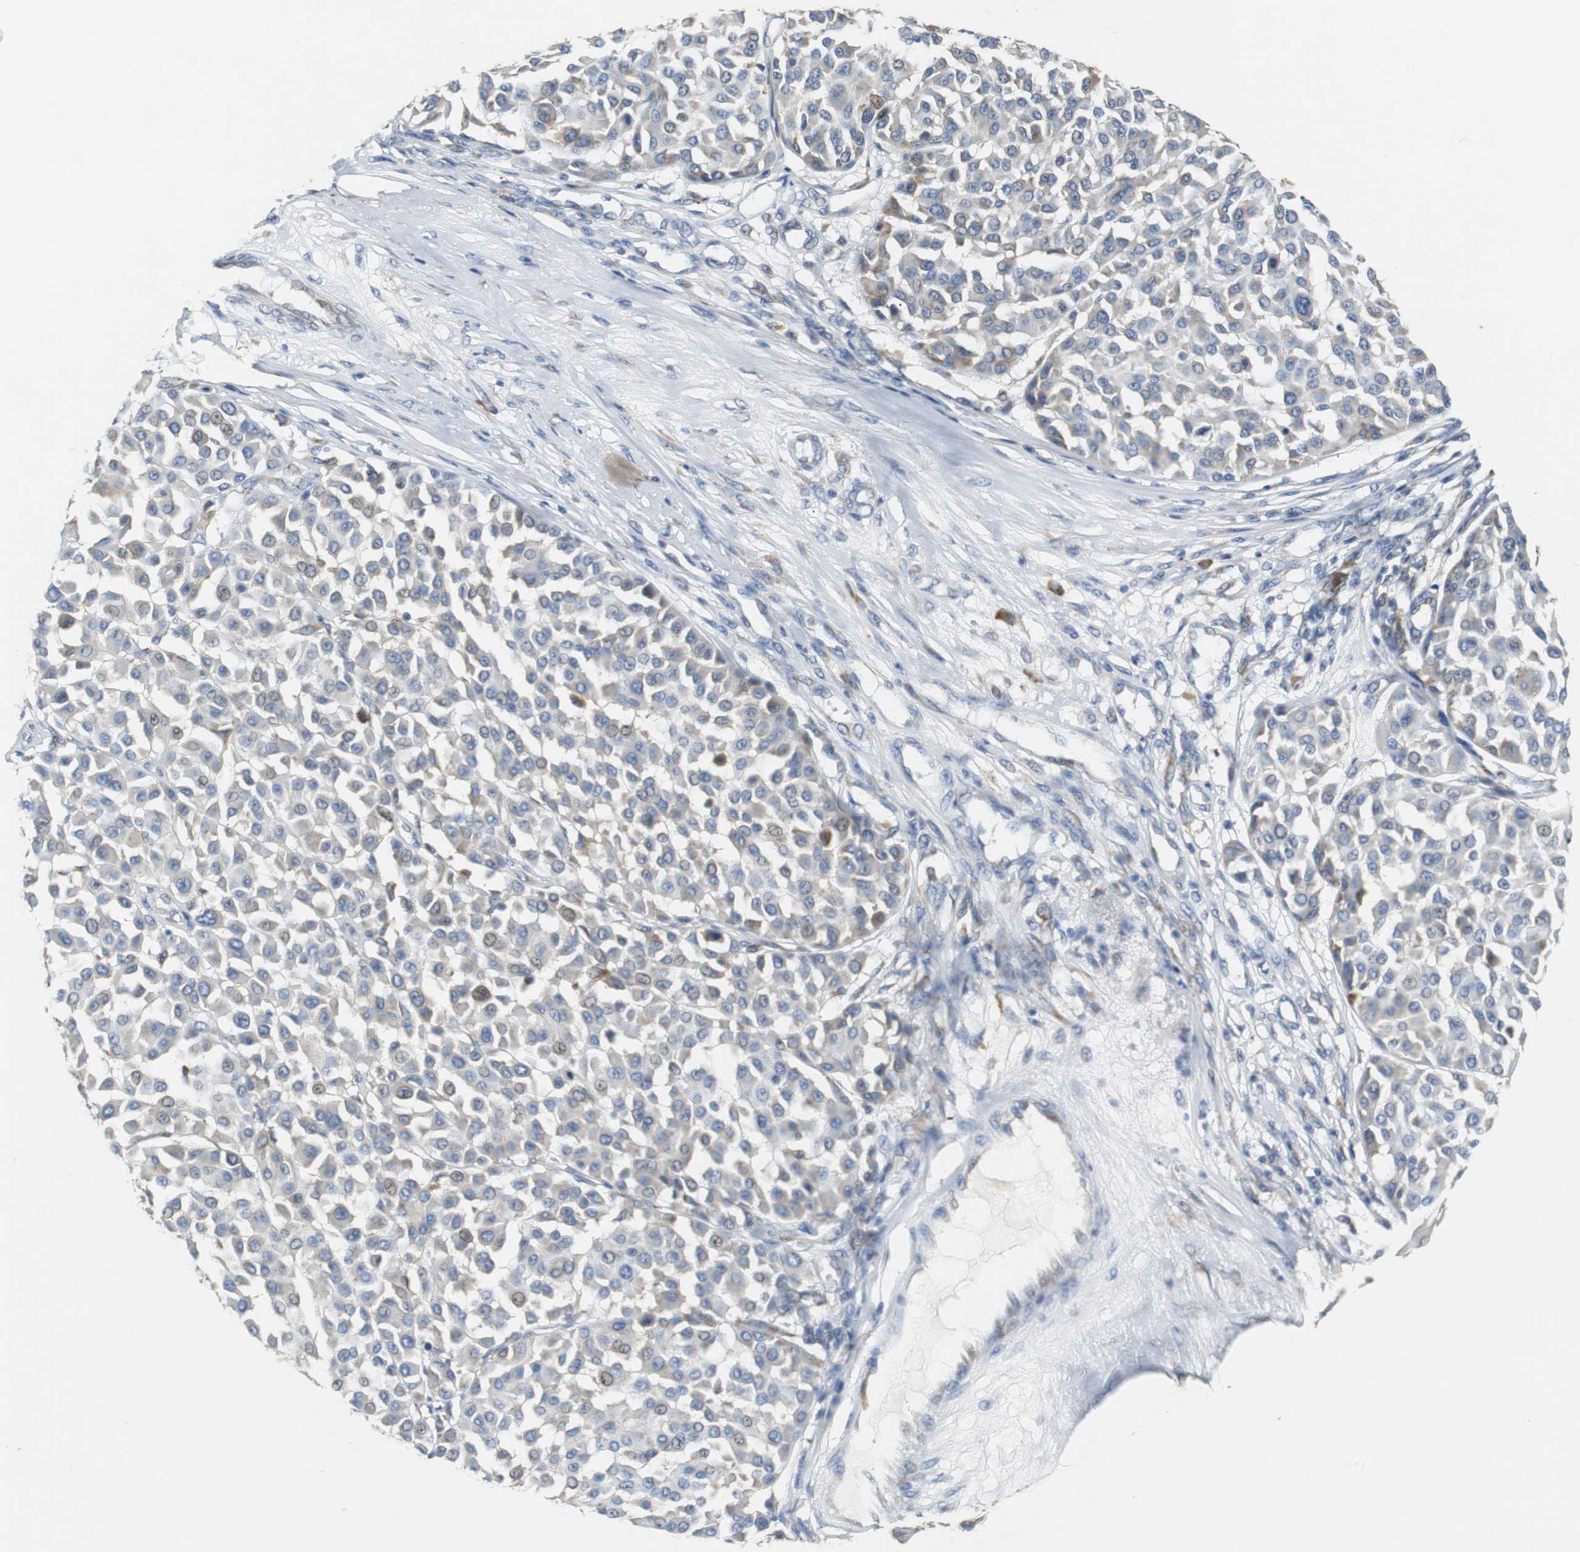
{"staining": {"intensity": "negative", "quantity": "none", "location": "none"}, "tissue": "melanoma", "cell_type": "Tumor cells", "image_type": "cancer", "snomed": [{"axis": "morphology", "description": "Malignant melanoma, Metastatic site"}, {"axis": "topography", "description": "Soft tissue"}], "caption": "Tumor cells show no significant protein staining in malignant melanoma (metastatic site).", "gene": "PDIA4", "patient": {"sex": "male", "age": 41}}